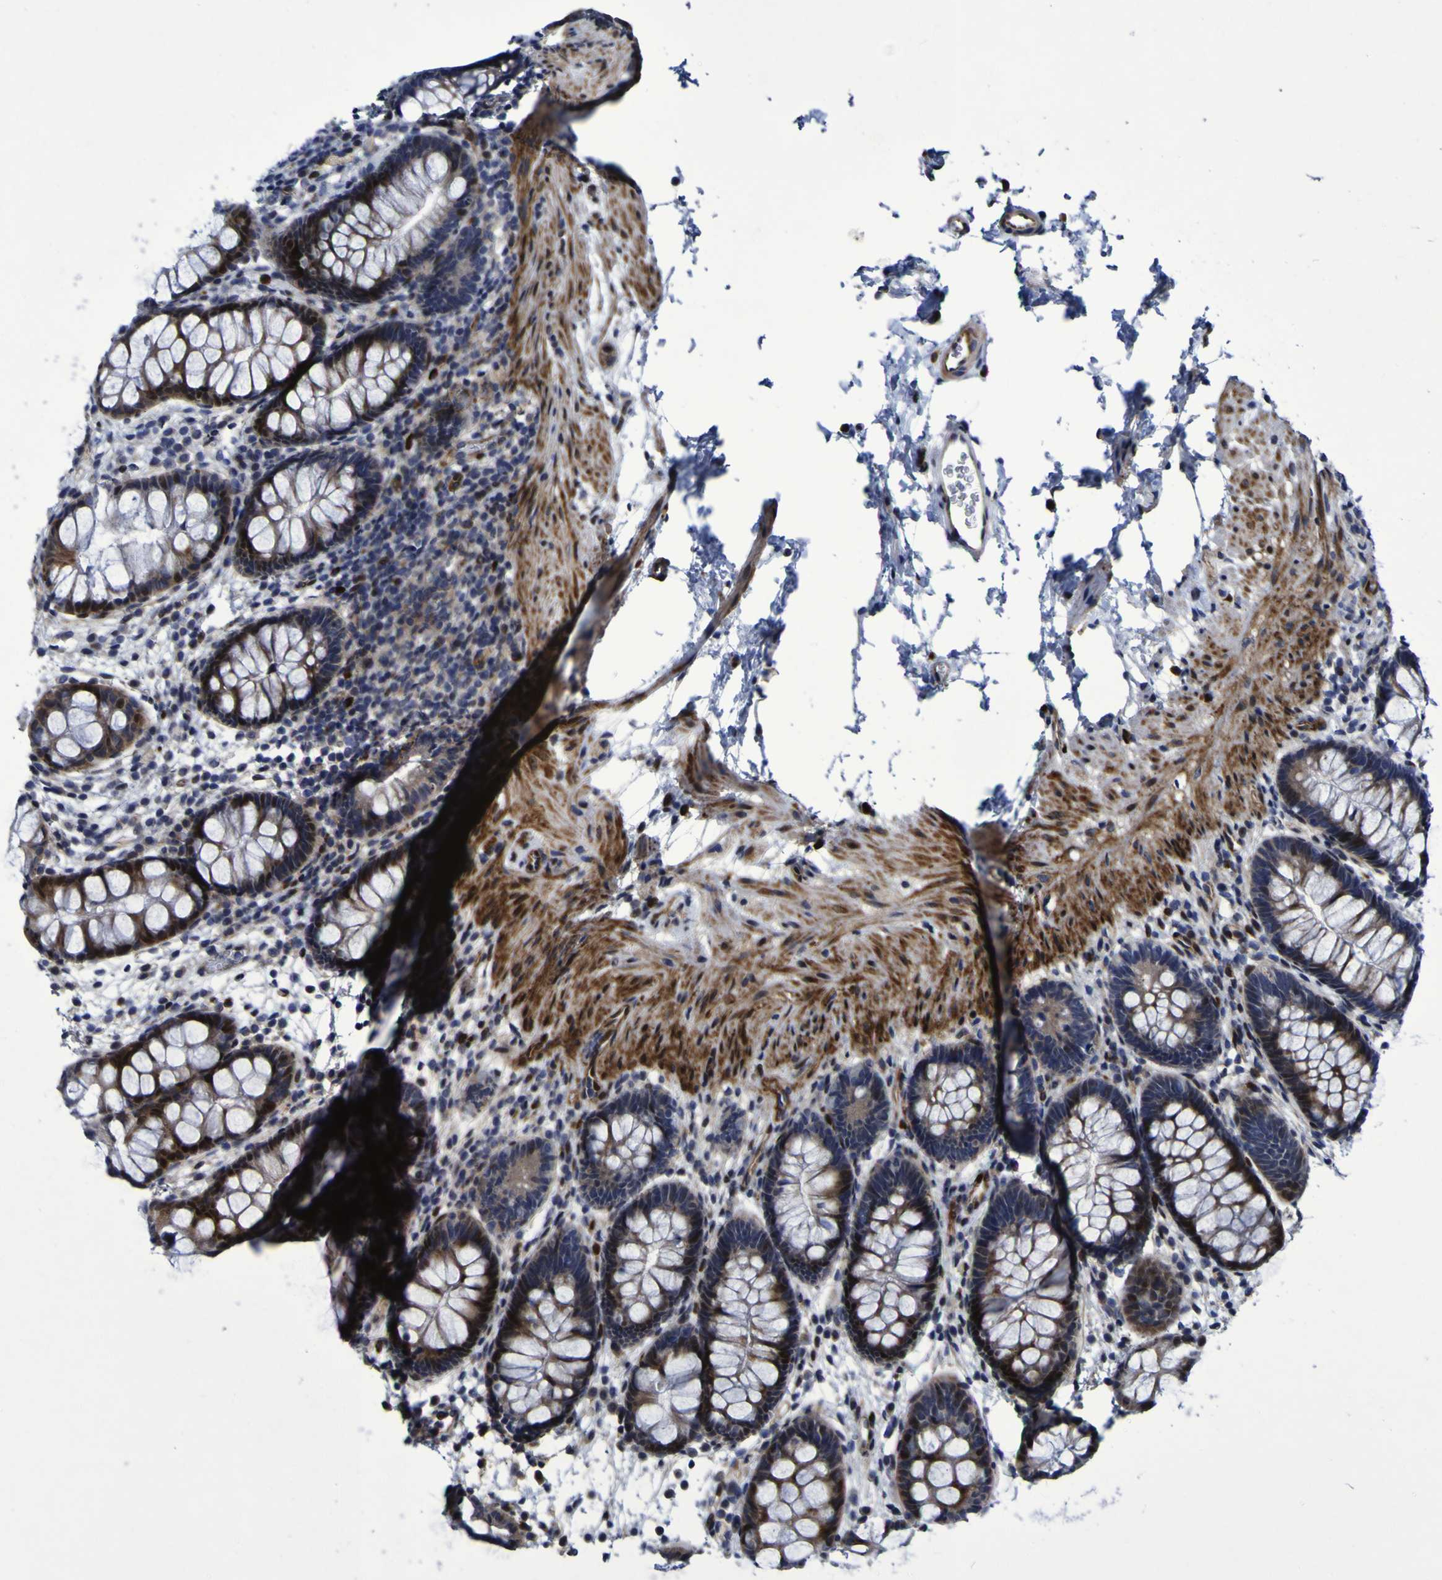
{"staining": {"intensity": "moderate", "quantity": ">75%", "location": "cytoplasmic/membranous,nuclear"}, "tissue": "rectum", "cell_type": "Glandular cells", "image_type": "normal", "snomed": [{"axis": "morphology", "description": "Normal tissue, NOS"}, {"axis": "topography", "description": "Rectum"}], "caption": "Rectum stained with immunohistochemistry (IHC) displays moderate cytoplasmic/membranous,nuclear expression in approximately >75% of glandular cells.", "gene": "MGLL", "patient": {"sex": "female", "age": 24}}